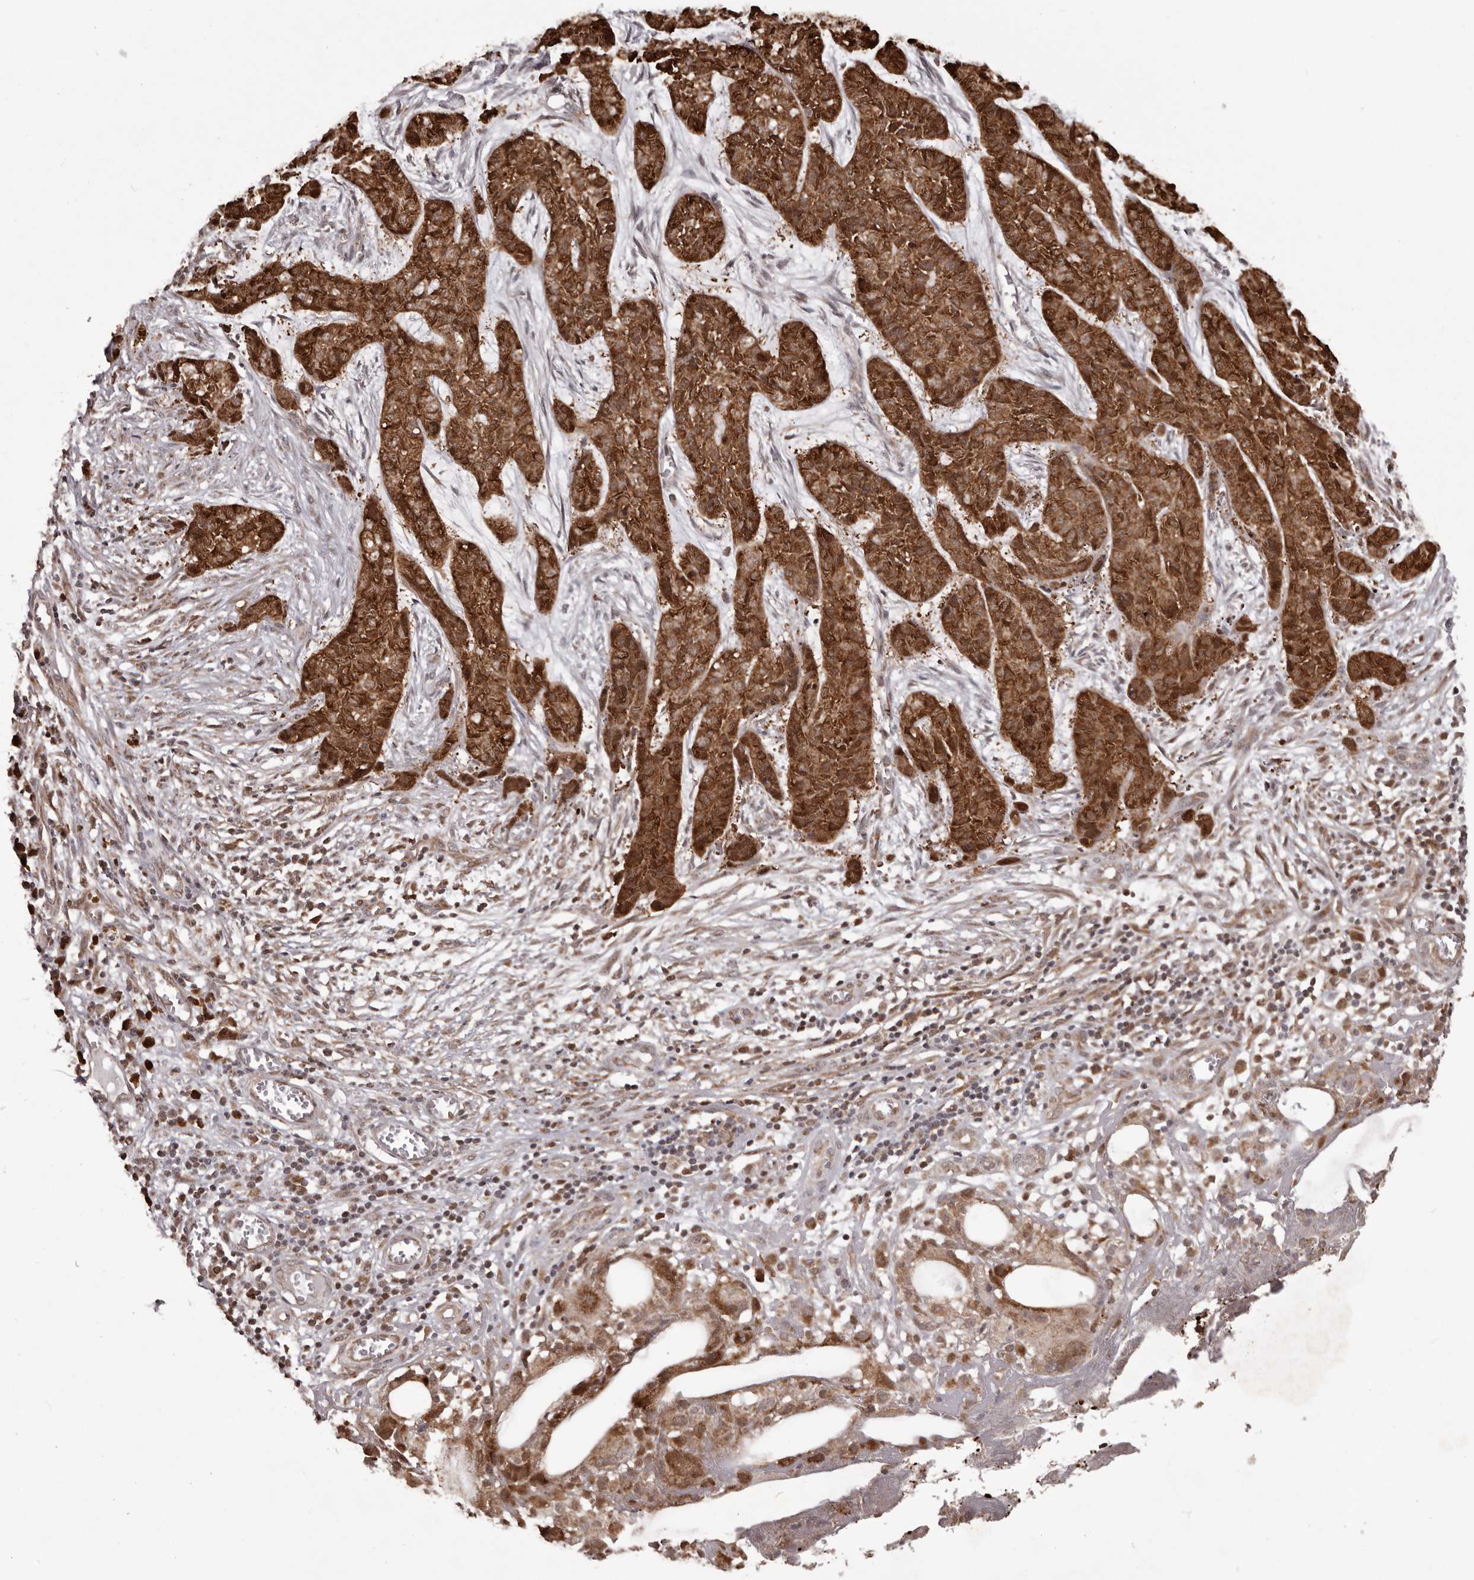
{"staining": {"intensity": "strong", "quantity": ">75%", "location": "cytoplasmic/membranous"}, "tissue": "skin cancer", "cell_type": "Tumor cells", "image_type": "cancer", "snomed": [{"axis": "morphology", "description": "Basal cell carcinoma"}, {"axis": "topography", "description": "Skin"}], "caption": "The histopathology image displays immunohistochemical staining of skin cancer. There is strong cytoplasmic/membranous staining is appreciated in approximately >75% of tumor cells.", "gene": "GFOD1", "patient": {"sex": "female", "age": 64}}